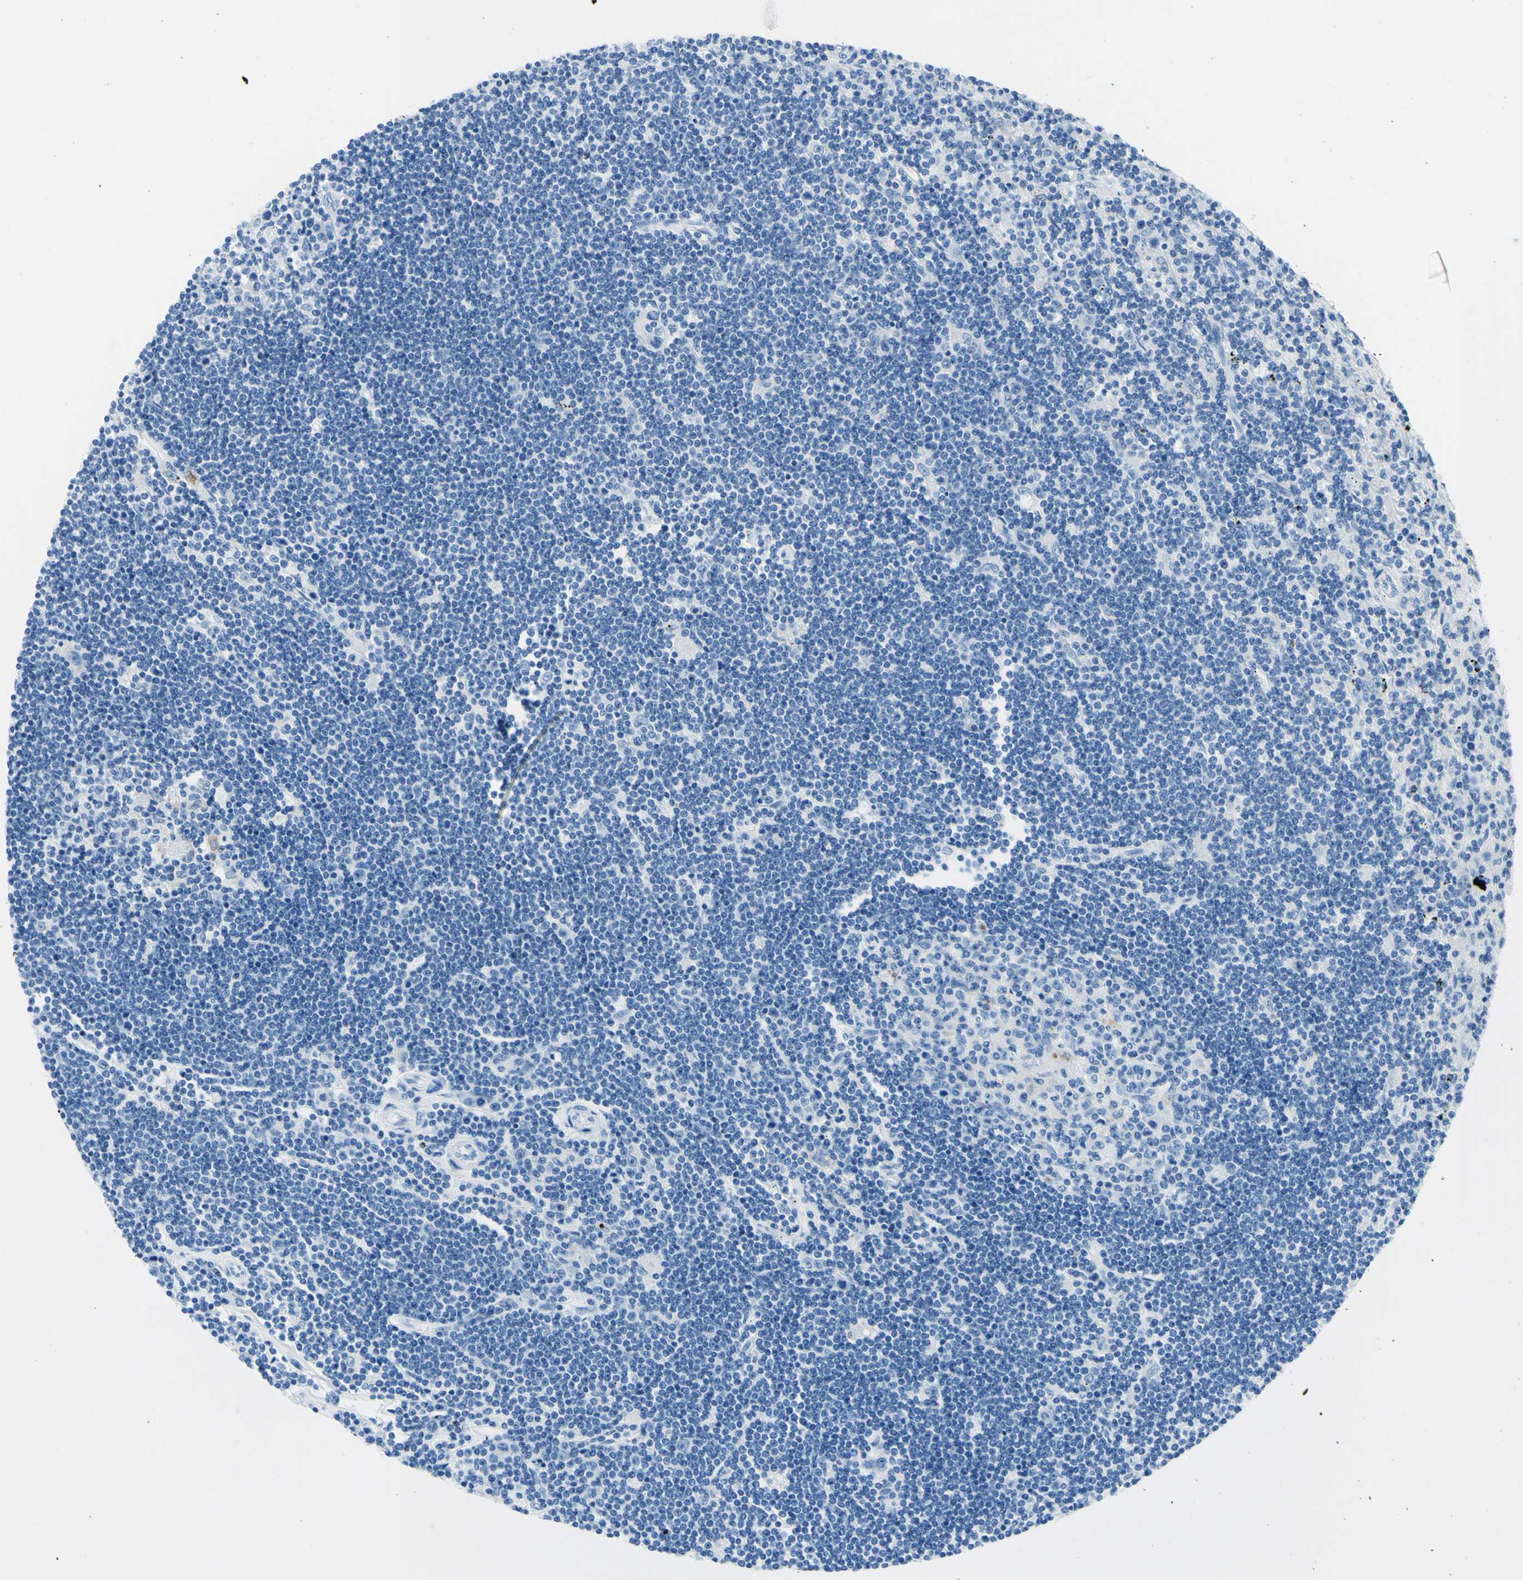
{"staining": {"intensity": "negative", "quantity": "none", "location": "none"}, "tissue": "lymphoma", "cell_type": "Tumor cells", "image_type": "cancer", "snomed": [{"axis": "morphology", "description": "Malignant lymphoma, non-Hodgkin's type, Low grade"}, {"axis": "topography", "description": "Spleen"}], "caption": "Tumor cells are negative for brown protein staining in lymphoma.", "gene": "MYH2", "patient": {"sex": "male", "age": 76}}